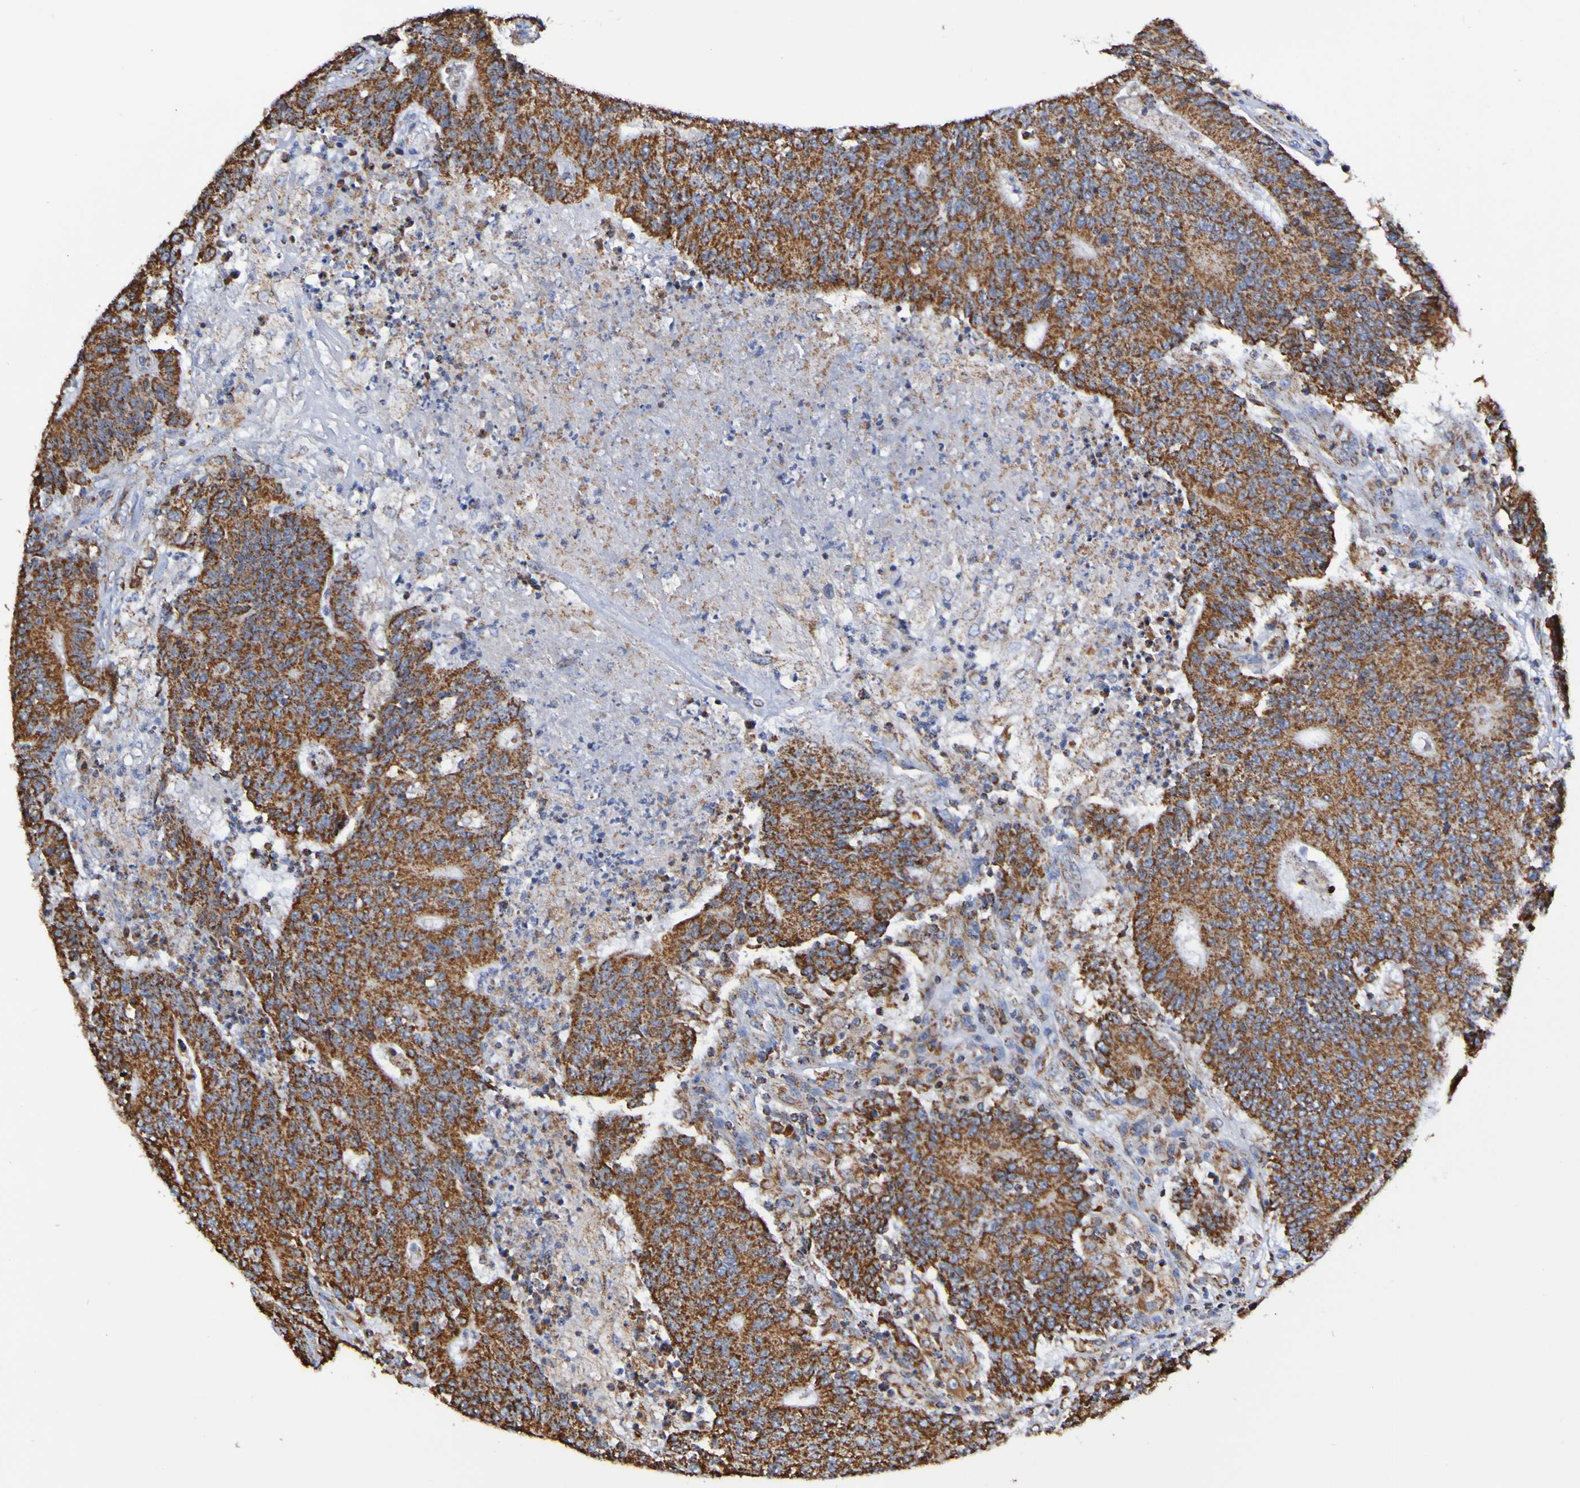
{"staining": {"intensity": "strong", "quantity": ">75%", "location": "cytoplasmic/membranous"}, "tissue": "colorectal cancer", "cell_type": "Tumor cells", "image_type": "cancer", "snomed": [{"axis": "morphology", "description": "Normal tissue, NOS"}, {"axis": "morphology", "description": "Adenocarcinoma, NOS"}, {"axis": "topography", "description": "Colon"}], "caption": "About >75% of tumor cells in human colorectal cancer show strong cytoplasmic/membranous protein positivity as visualized by brown immunohistochemical staining.", "gene": "IL18R1", "patient": {"sex": "female", "age": 75}}